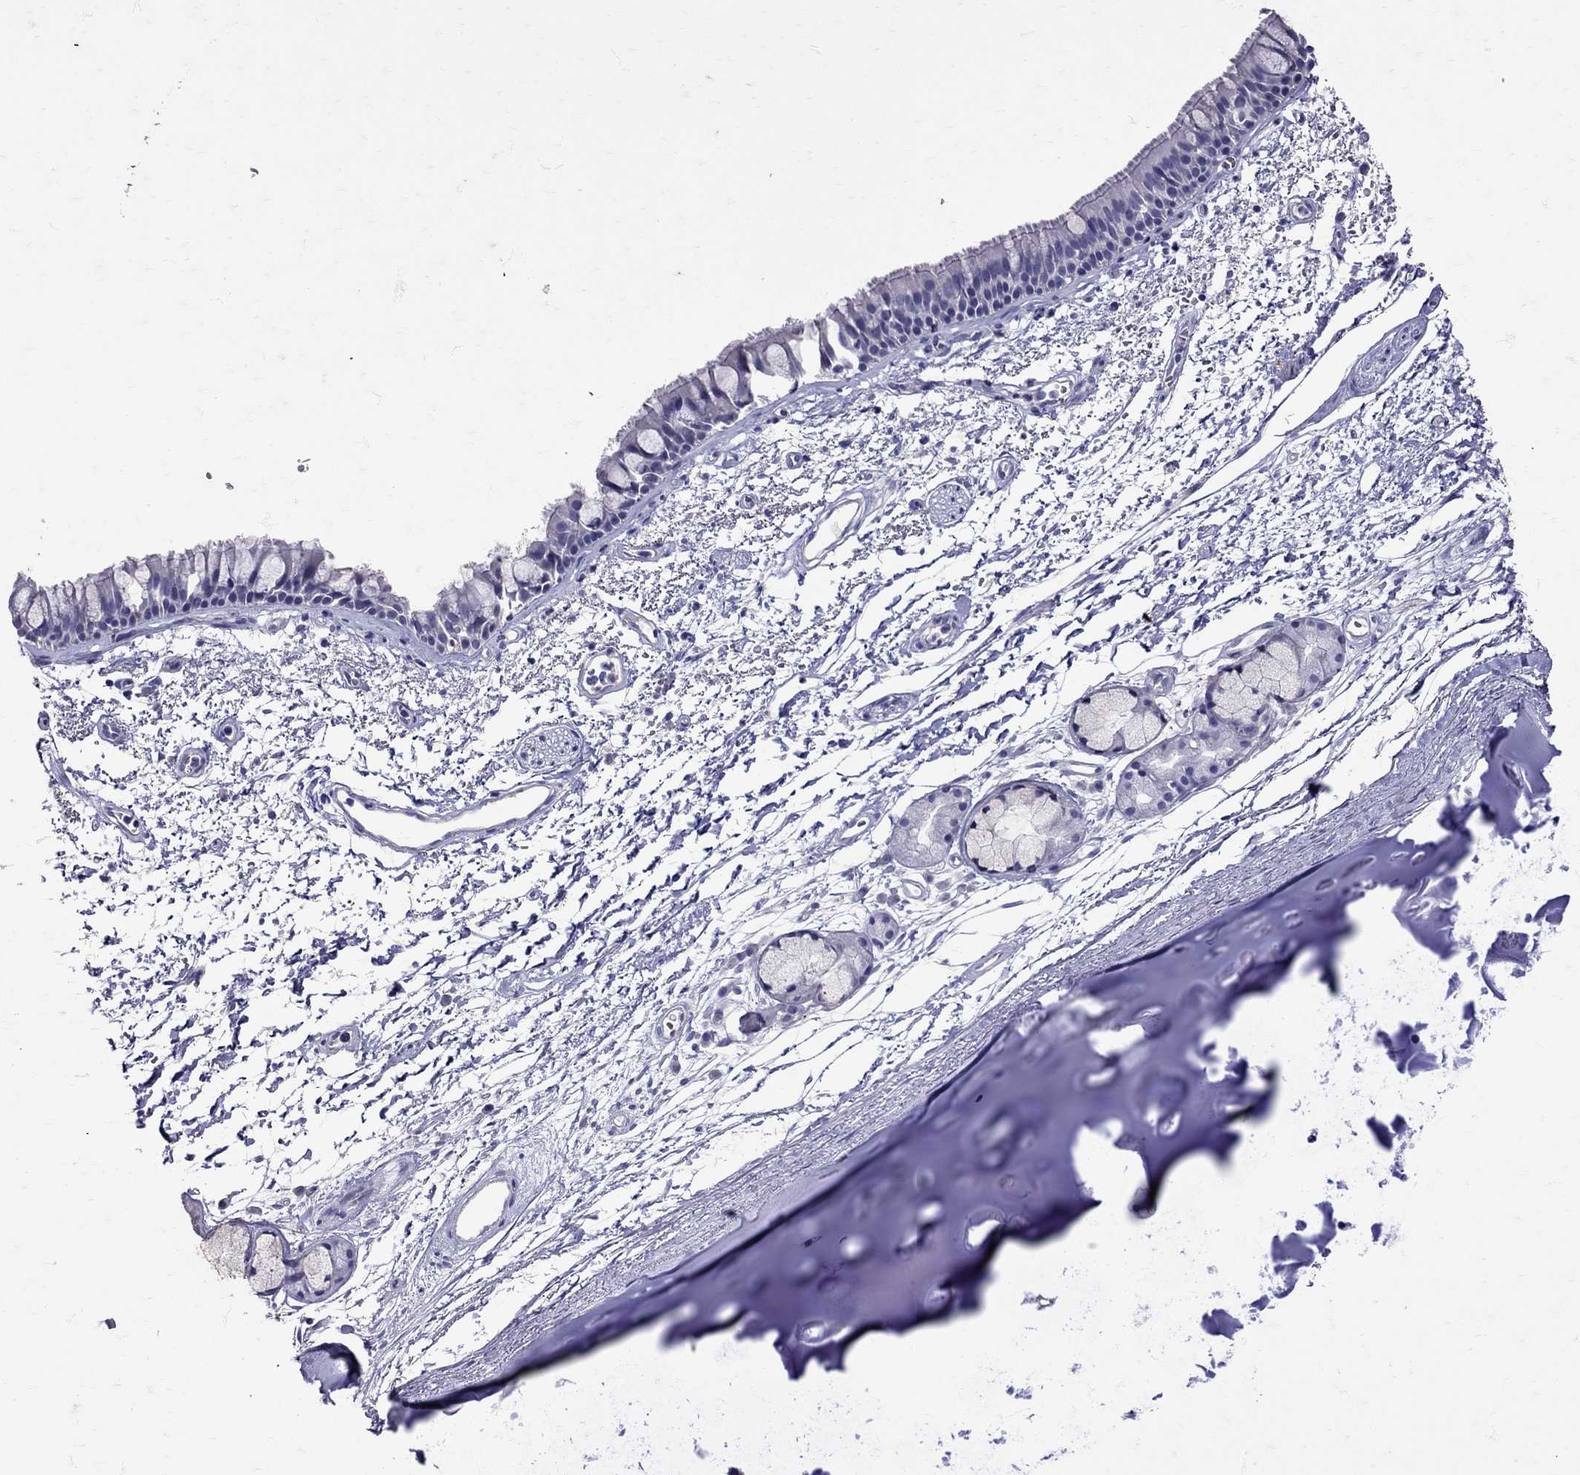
{"staining": {"intensity": "negative", "quantity": "none", "location": "none"}, "tissue": "bronchus", "cell_type": "Respiratory epithelial cells", "image_type": "normal", "snomed": [{"axis": "morphology", "description": "Normal tissue, NOS"}, {"axis": "topography", "description": "Cartilage tissue"}, {"axis": "topography", "description": "Bronchus"}], "caption": "The histopathology image demonstrates no staining of respiratory epithelial cells in unremarkable bronchus.", "gene": "SST", "patient": {"sex": "male", "age": 66}}